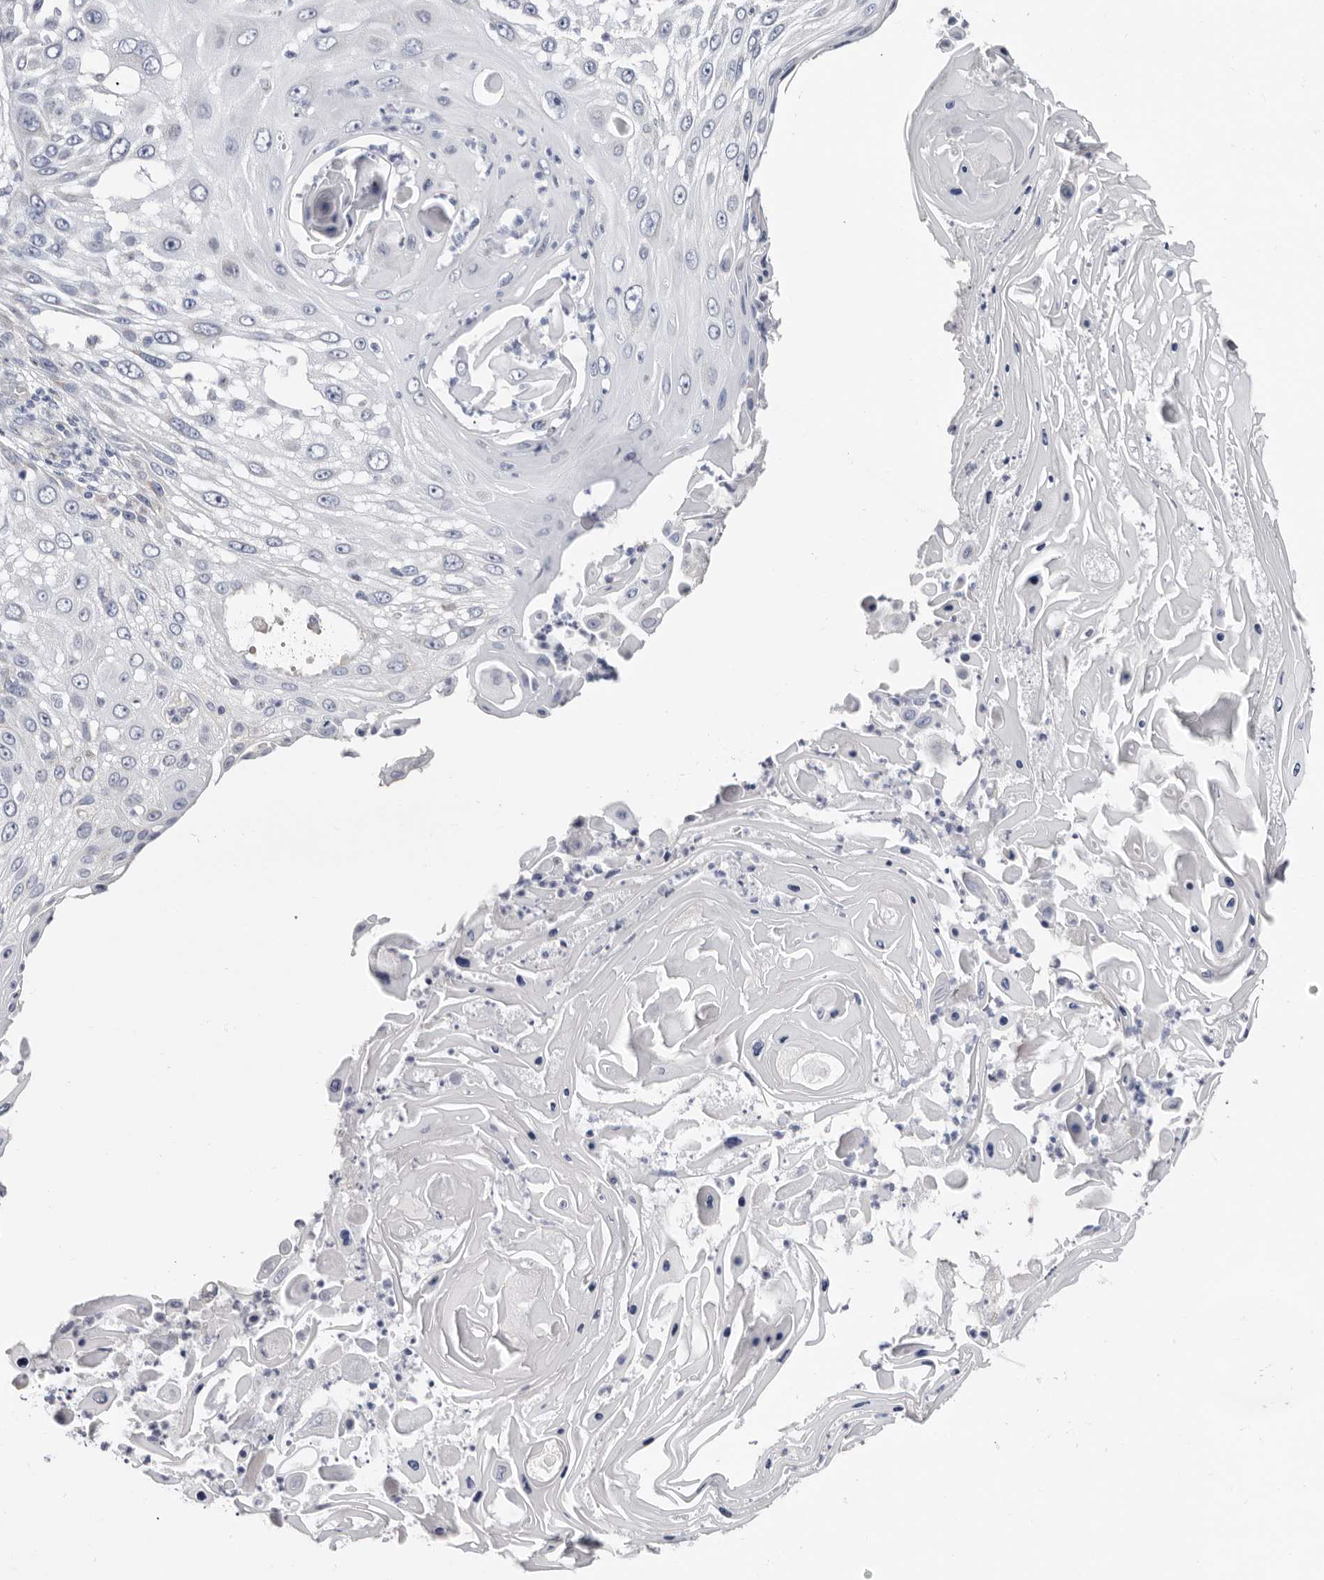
{"staining": {"intensity": "negative", "quantity": "none", "location": "none"}, "tissue": "skin cancer", "cell_type": "Tumor cells", "image_type": "cancer", "snomed": [{"axis": "morphology", "description": "Squamous cell carcinoma, NOS"}, {"axis": "topography", "description": "Skin"}], "caption": "Skin cancer (squamous cell carcinoma) was stained to show a protein in brown. There is no significant expression in tumor cells. The staining was performed using DAB to visualize the protein expression in brown, while the nuclei were stained in blue with hematoxylin (Magnification: 20x).", "gene": "RSPO2", "patient": {"sex": "female", "age": 44}}